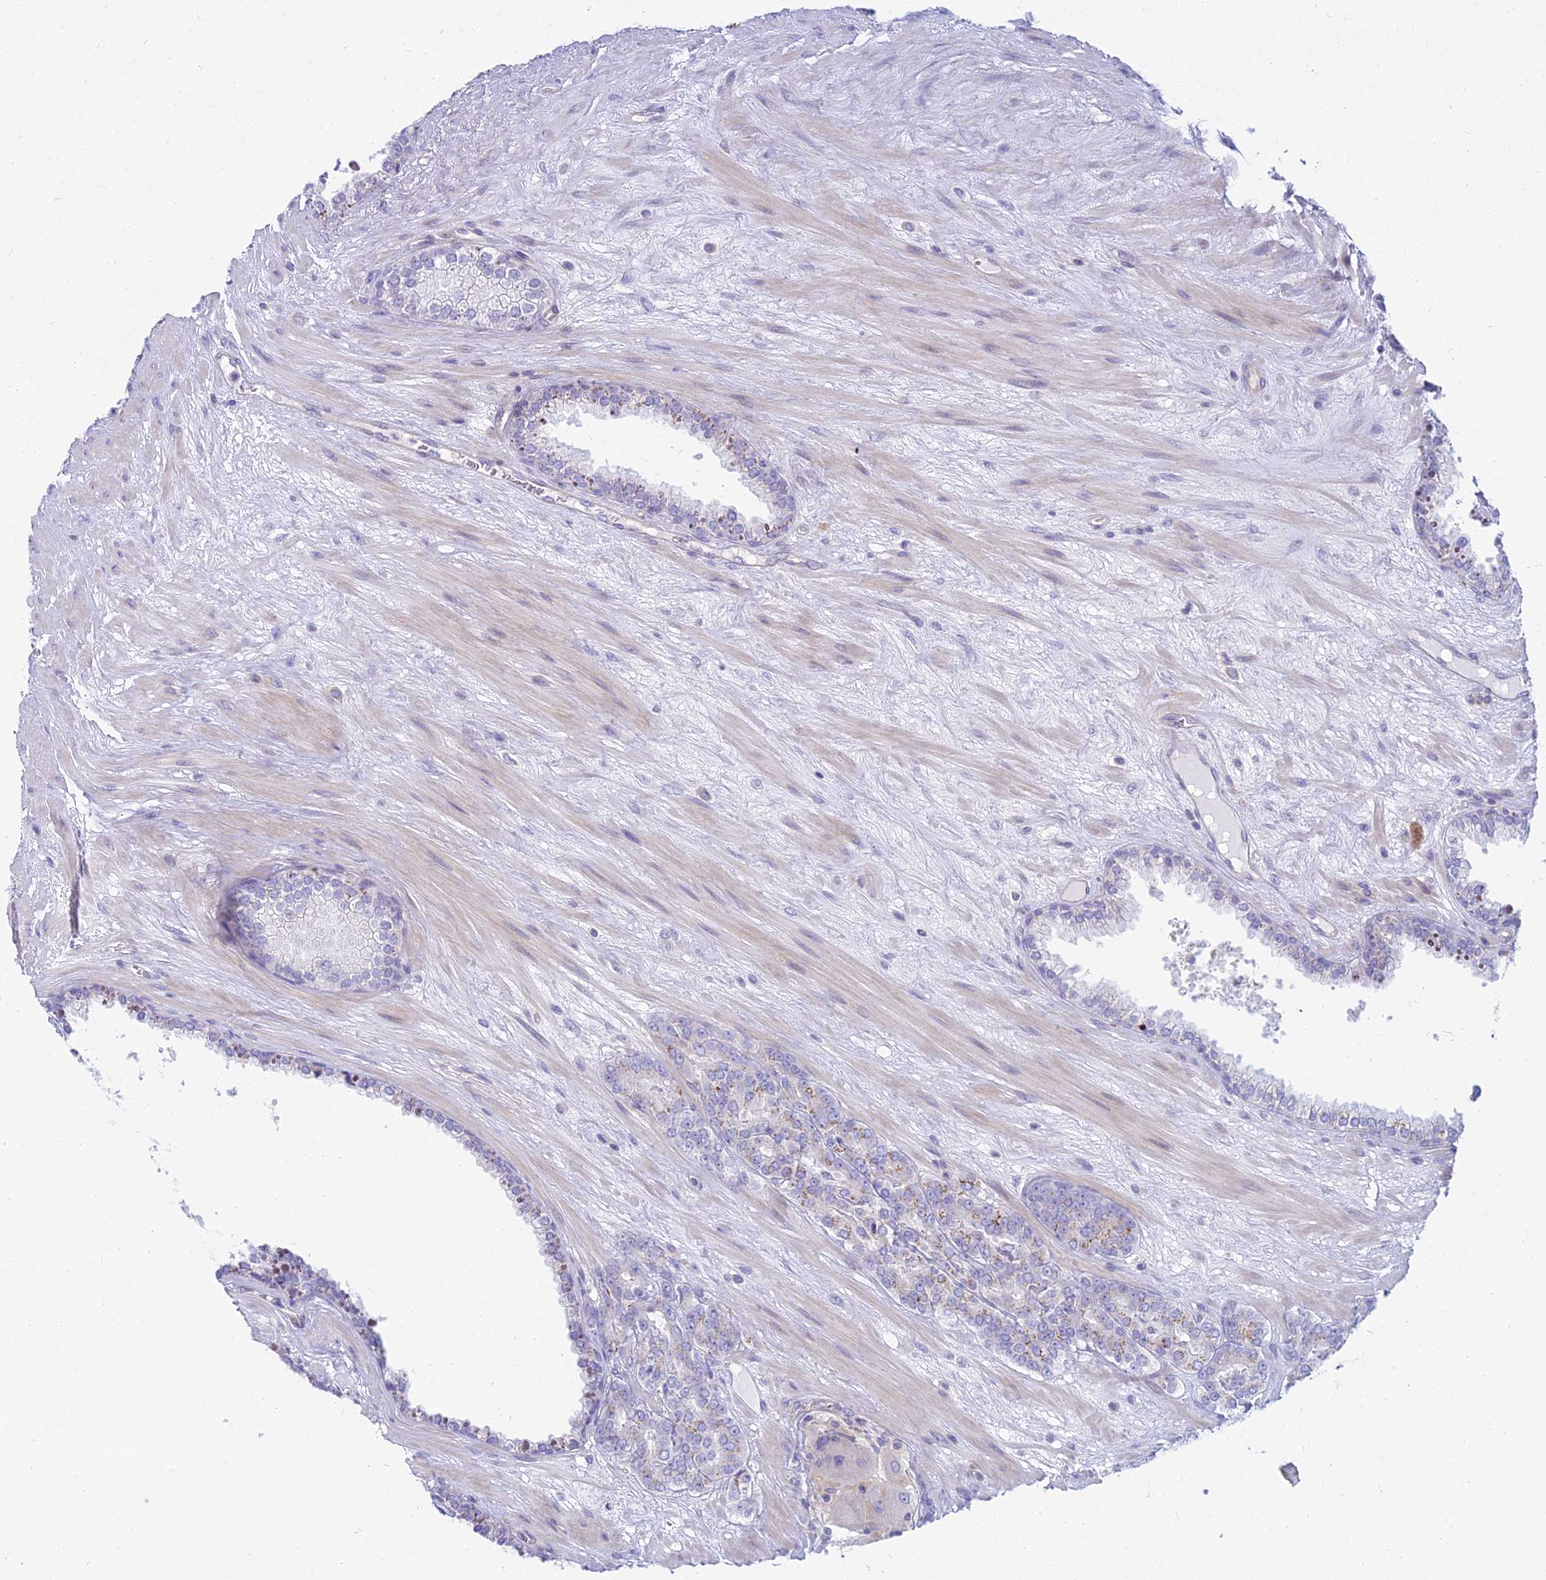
{"staining": {"intensity": "moderate", "quantity": "<25%", "location": "cytoplasmic/membranous"}, "tissue": "prostate cancer", "cell_type": "Tumor cells", "image_type": "cancer", "snomed": [{"axis": "morphology", "description": "Adenocarcinoma, High grade"}, {"axis": "topography", "description": "Prostate"}], "caption": "Immunohistochemistry (IHC) (DAB (3,3'-diaminobenzidine)) staining of adenocarcinoma (high-grade) (prostate) reveals moderate cytoplasmic/membranous protein staining in approximately <25% of tumor cells.", "gene": "SMIM24", "patient": {"sex": "male", "age": 71}}